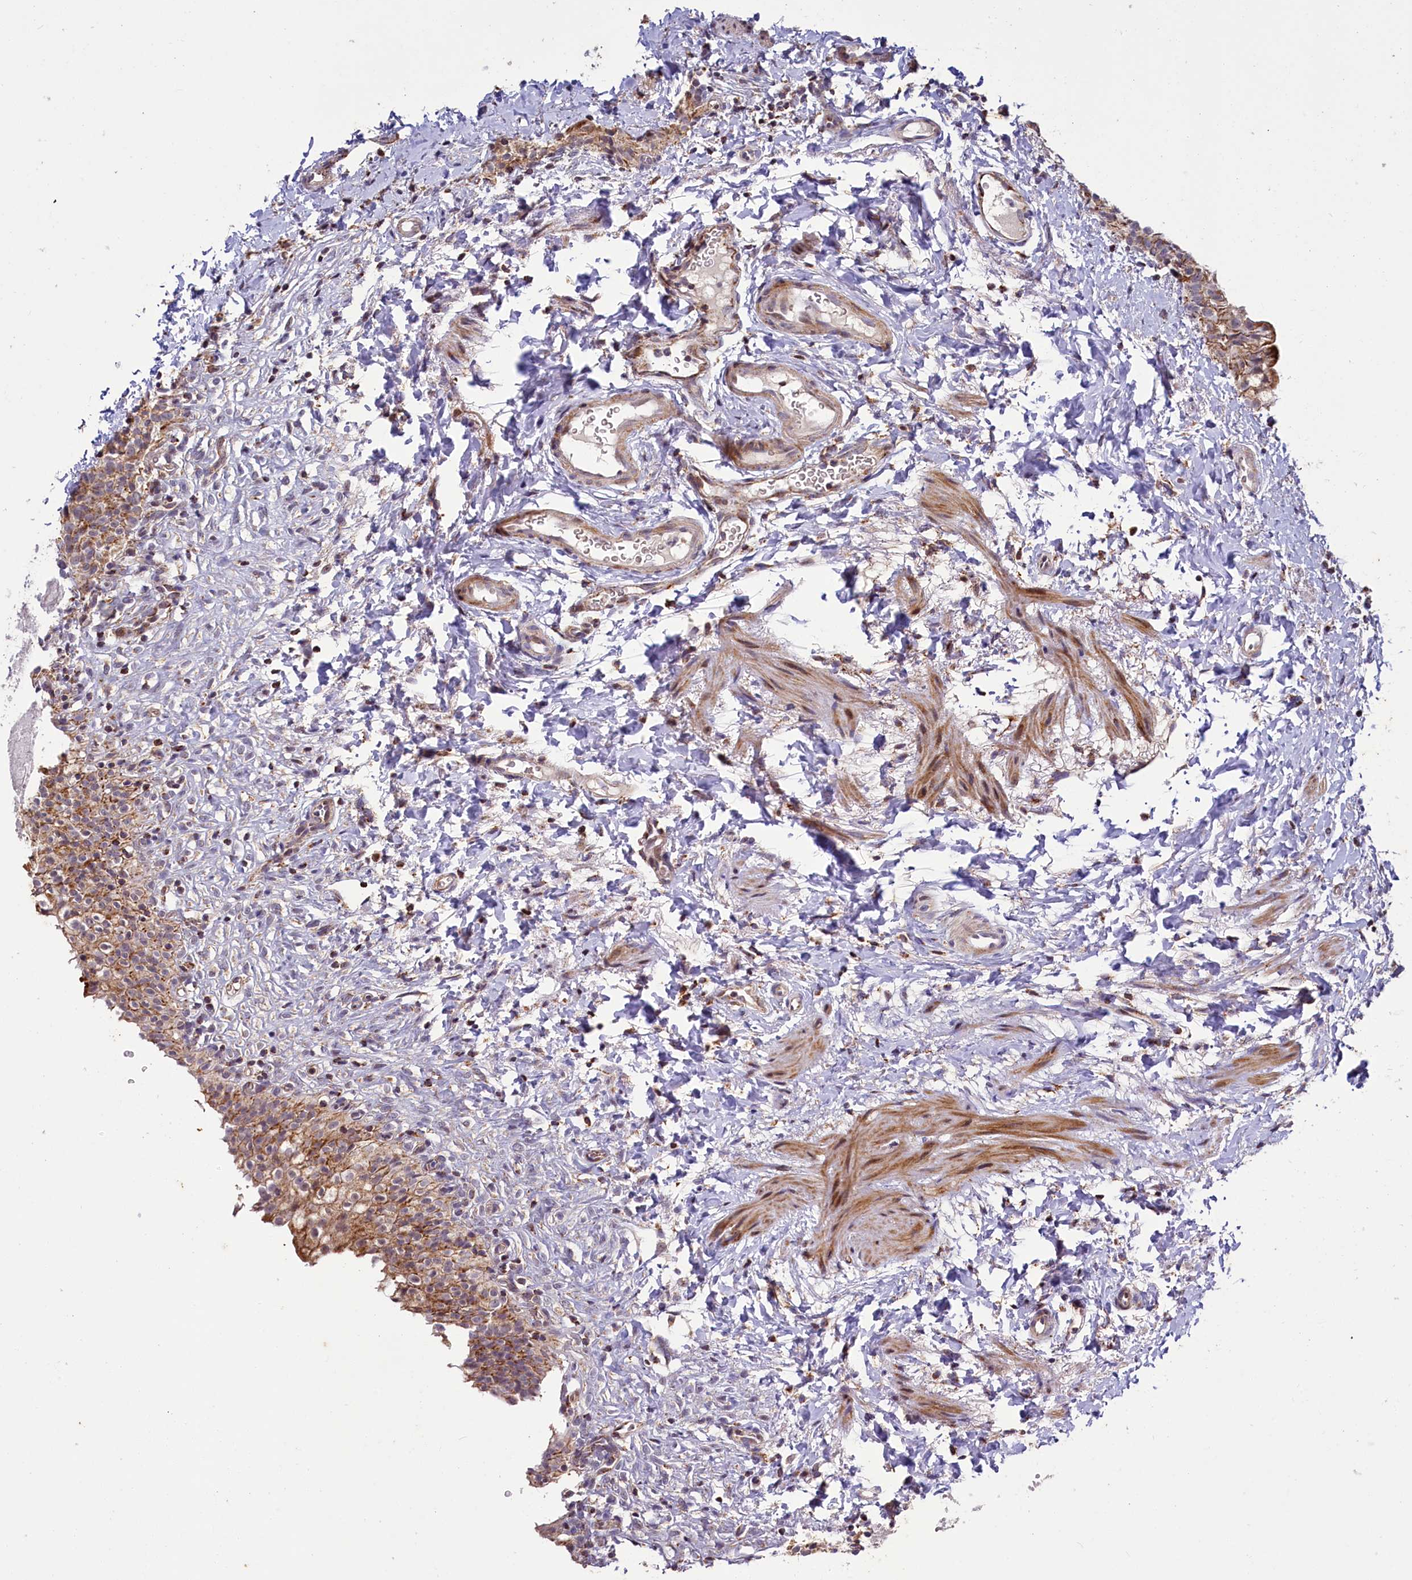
{"staining": {"intensity": "moderate", "quantity": ">75%", "location": "cytoplasmic/membranous"}, "tissue": "urinary bladder", "cell_type": "Urothelial cells", "image_type": "normal", "snomed": [{"axis": "morphology", "description": "Normal tissue, NOS"}, {"axis": "topography", "description": "Urinary bladder"}], "caption": "This is a histology image of IHC staining of normal urinary bladder, which shows moderate expression in the cytoplasmic/membranous of urothelial cells.", "gene": "DYNC2H1", "patient": {"sex": "male", "age": 55}}